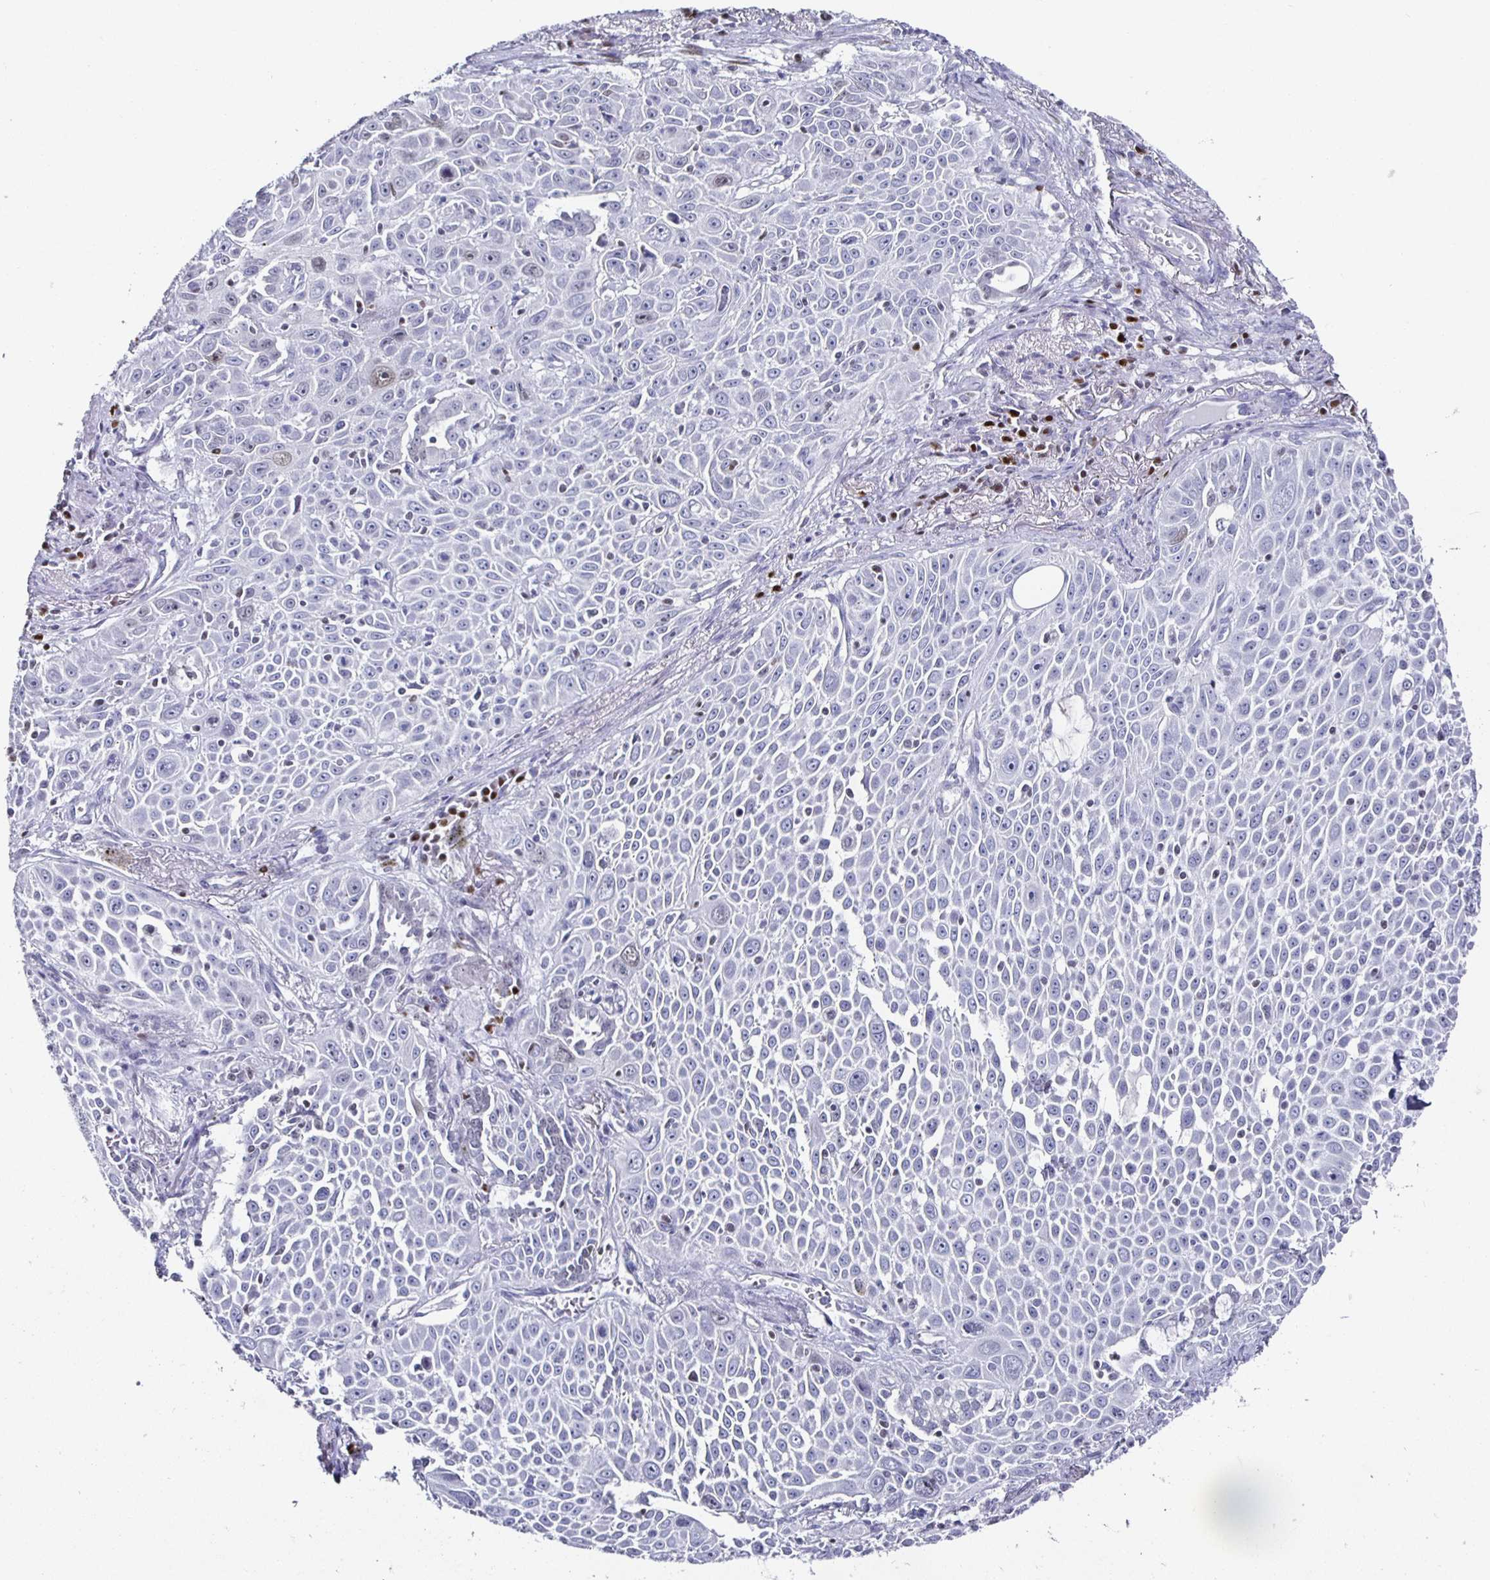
{"staining": {"intensity": "negative", "quantity": "none", "location": "none"}, "tissue": "lung cancer", "cell_type": "Tumor cells", "image_type": "cancer", "snomed": [{"axis": "morphology", "description": "Squamous cell carcinoma, NOS"}, {"axis": "morphology", "description": "Squamous cell carcinoma, metastatic, NOS"}, {"axis": "topography", "description": "Lymph node"}, {"axis": "topography", "description": "Lung"}], "caption": "A photomicrograph of lung cancer (metastatic squamous cell carcinoma) stained for a protein demonstrates no brown staining in tumor cells.", "gene": "RUNX2", "patient": {"sex": "female", "age": 62}}